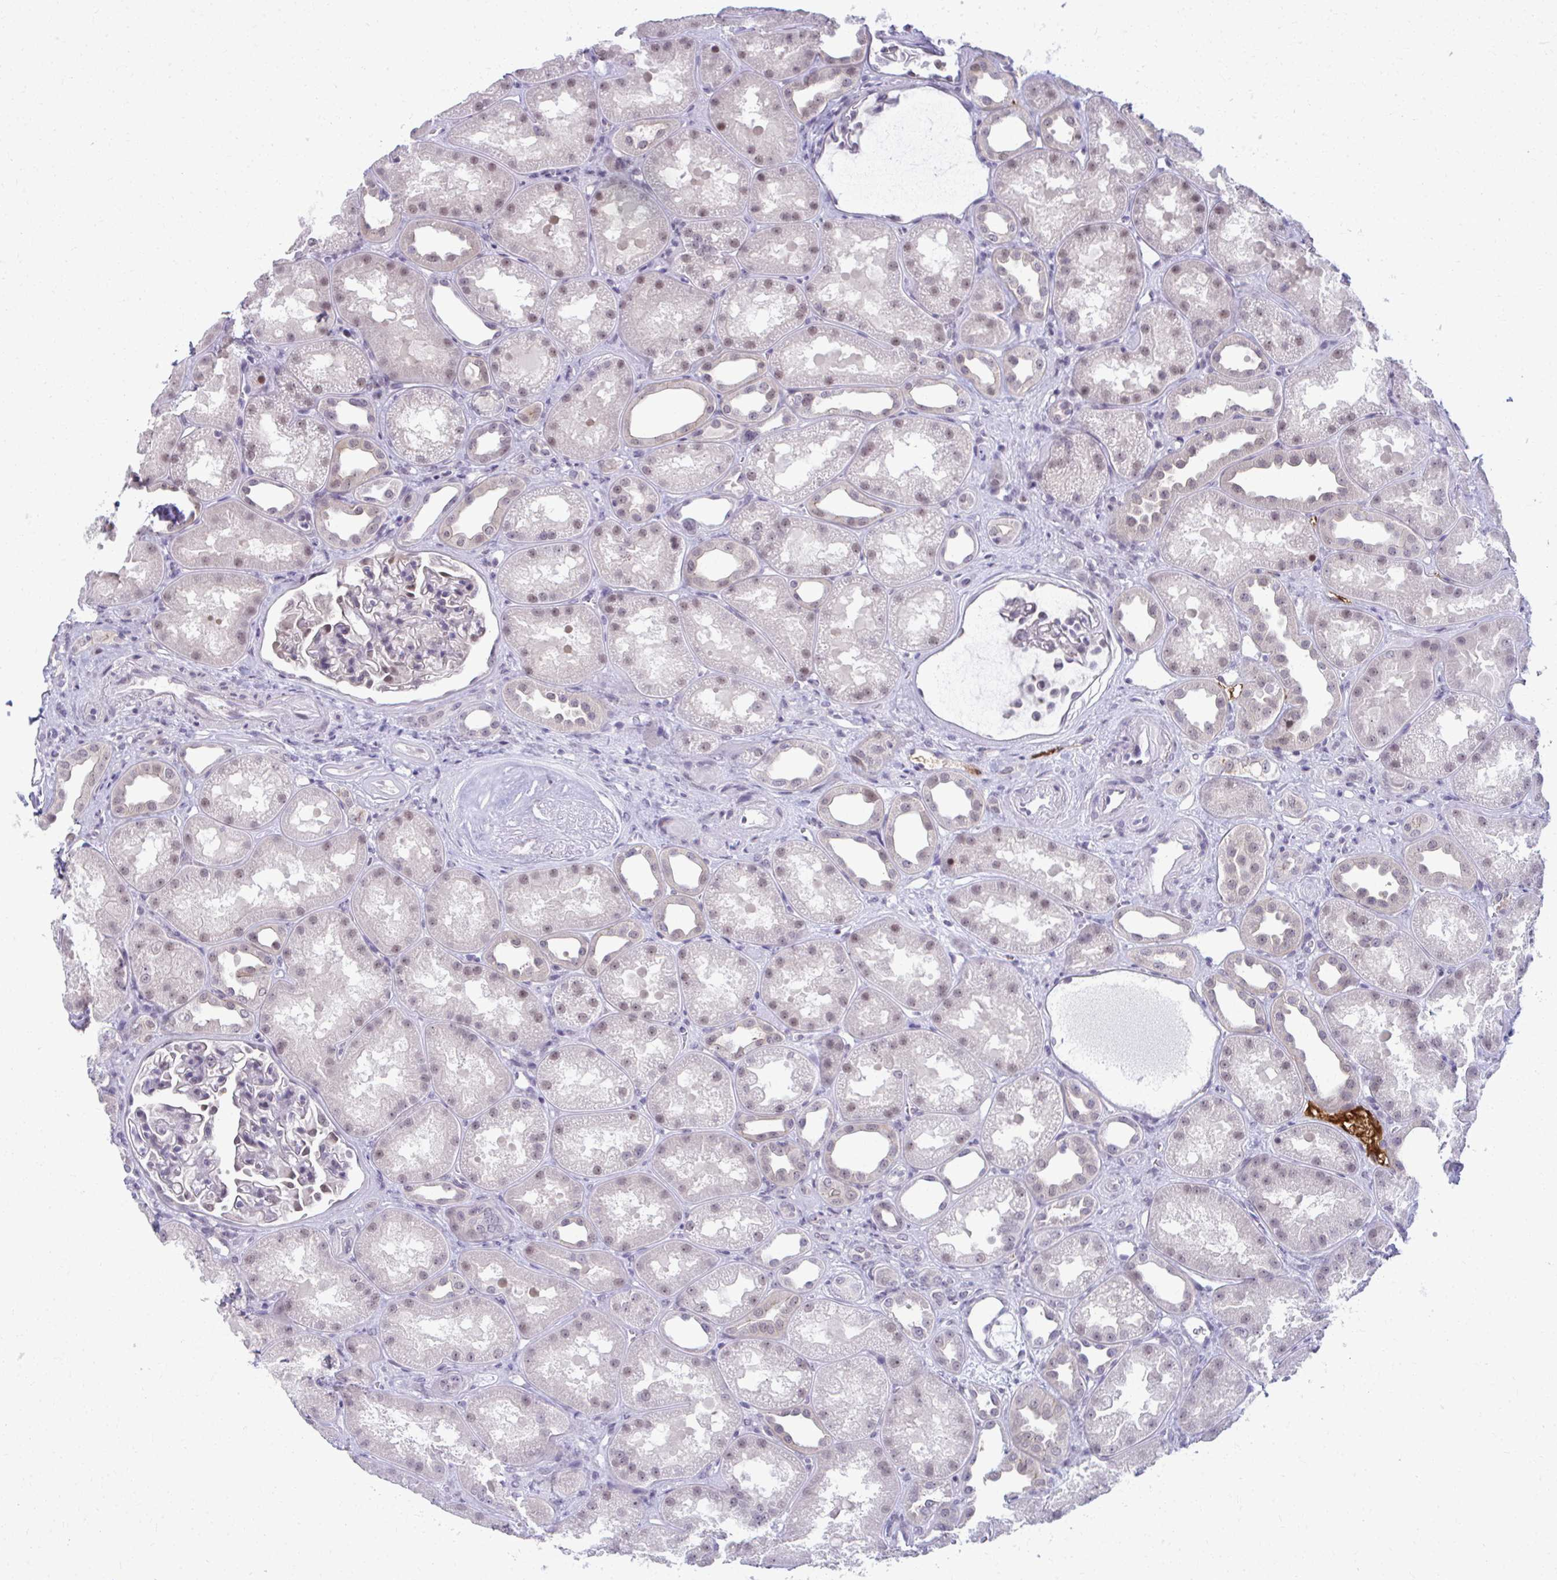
{"staining": {"intensity": "negative", "quantity": "none", "location": "none"}, "tissue": "kidney", "cell_type": "Cells in glomeruli", "image_type": "normal", "snomed": [{"axis": "morphology", "description": "Normal tissue, NOS"}, {"axis": "topography", "description": "Kidney"}], "caption": "Unremarkable kidney was stained to show a protein in brown. There is no significant positivity in cells in glomeruli.", "gene": "MAF1", "patient": {"sex": "male", "age": 61}}